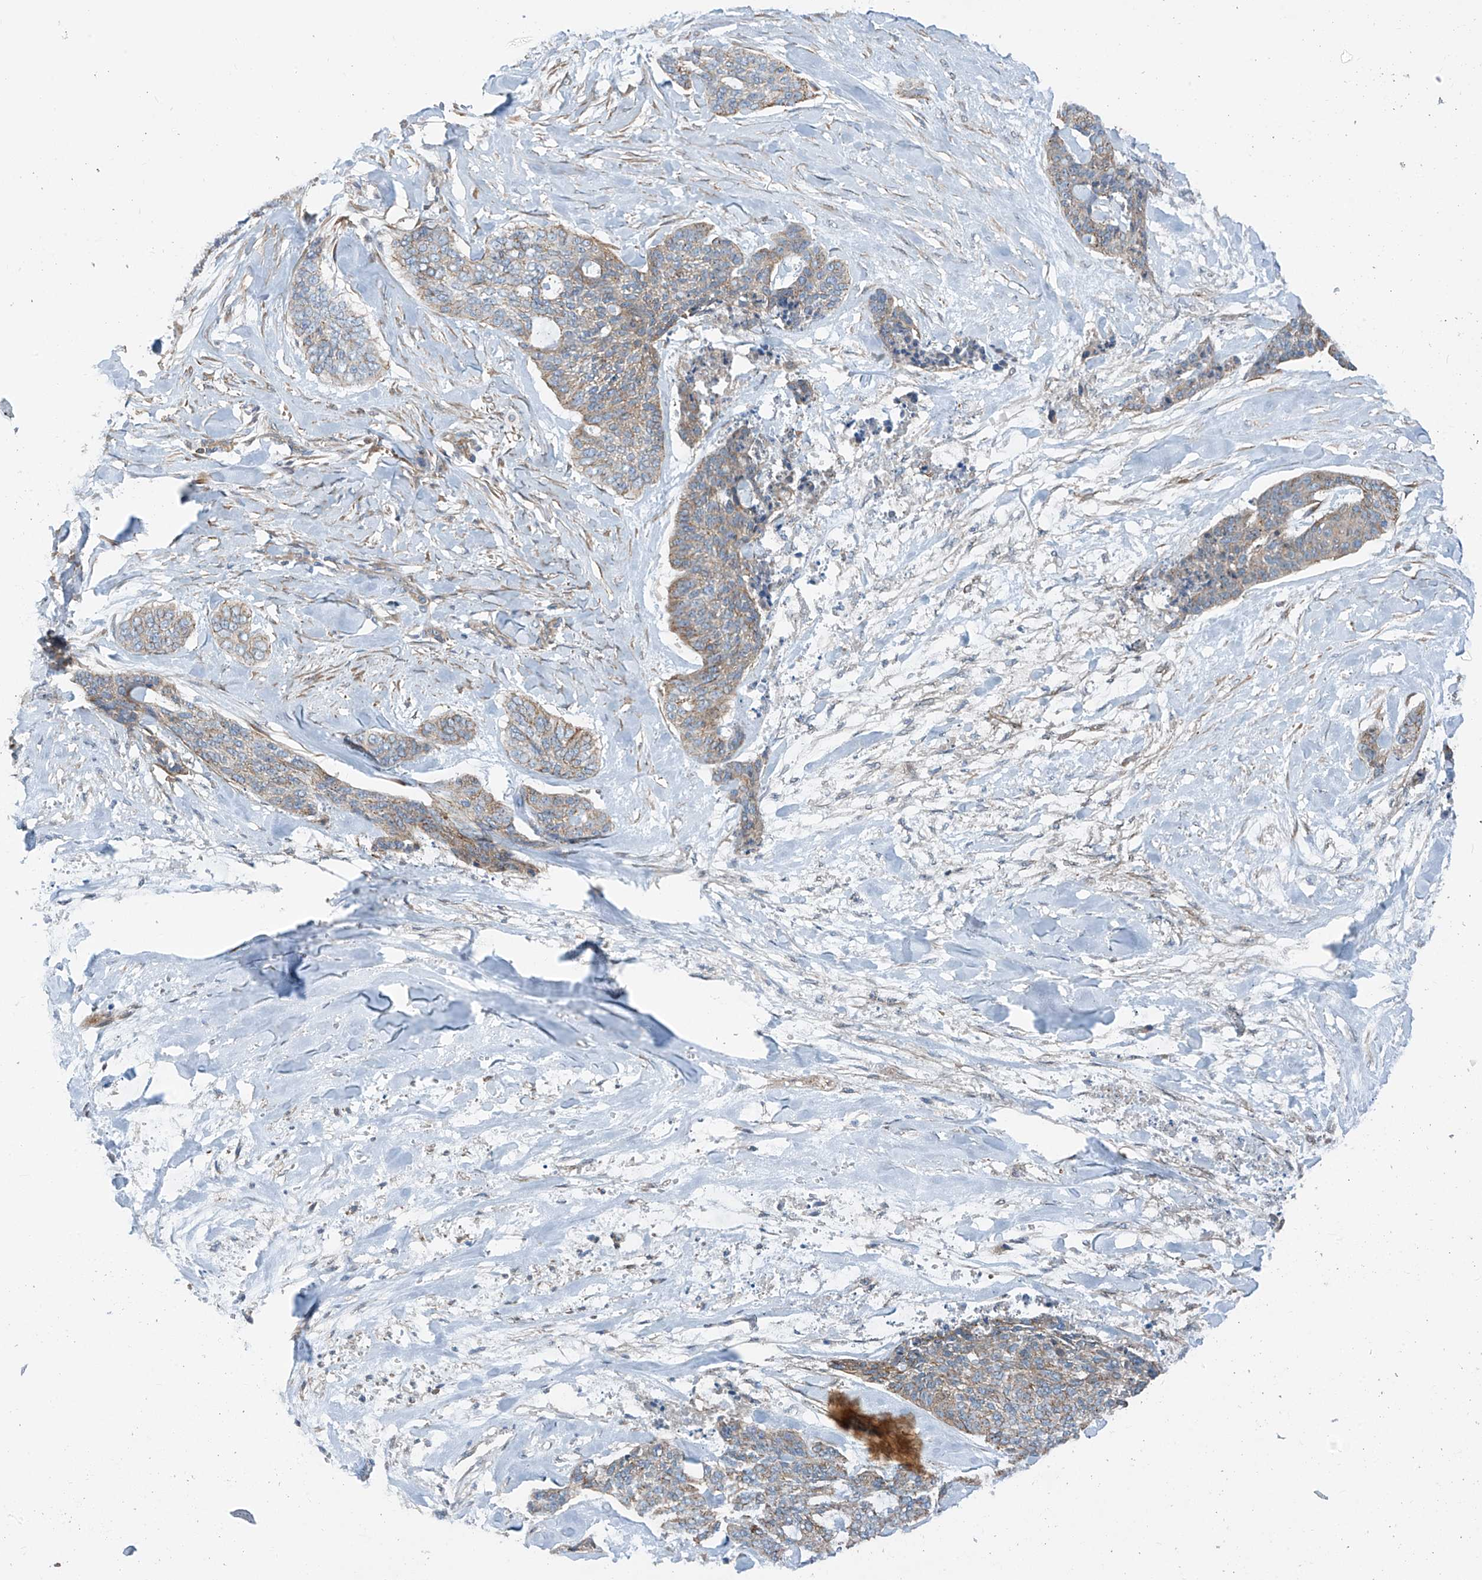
{"staining": {"intensity": "weak", "quantity": "25%-75%", "location": "cytoplasmic/membranous"}, "tissue": "skin cancer", "cell_type": "Tumor cells", "image_type": "cancer", "snomed": [{"axis": "morphology", "description": "Basal cell carcinoma"}, {"axis": "topography", "description": "Skin"}], "caption": "Skin cancer (basal cell carcinoma) stained with immunohistochemistry (IHC) reveals weak cytoplasmic/membranous expression in approximately 25%-75% of tumor cells. The staining was performed using DAB (3,3'-diaminobenzidine), with brown indicating positive protein expression. Nuclei are stained blue with hematoxylin.", "gene": "SLC1A5", "patient": {"sex": "female", "age": 64}}